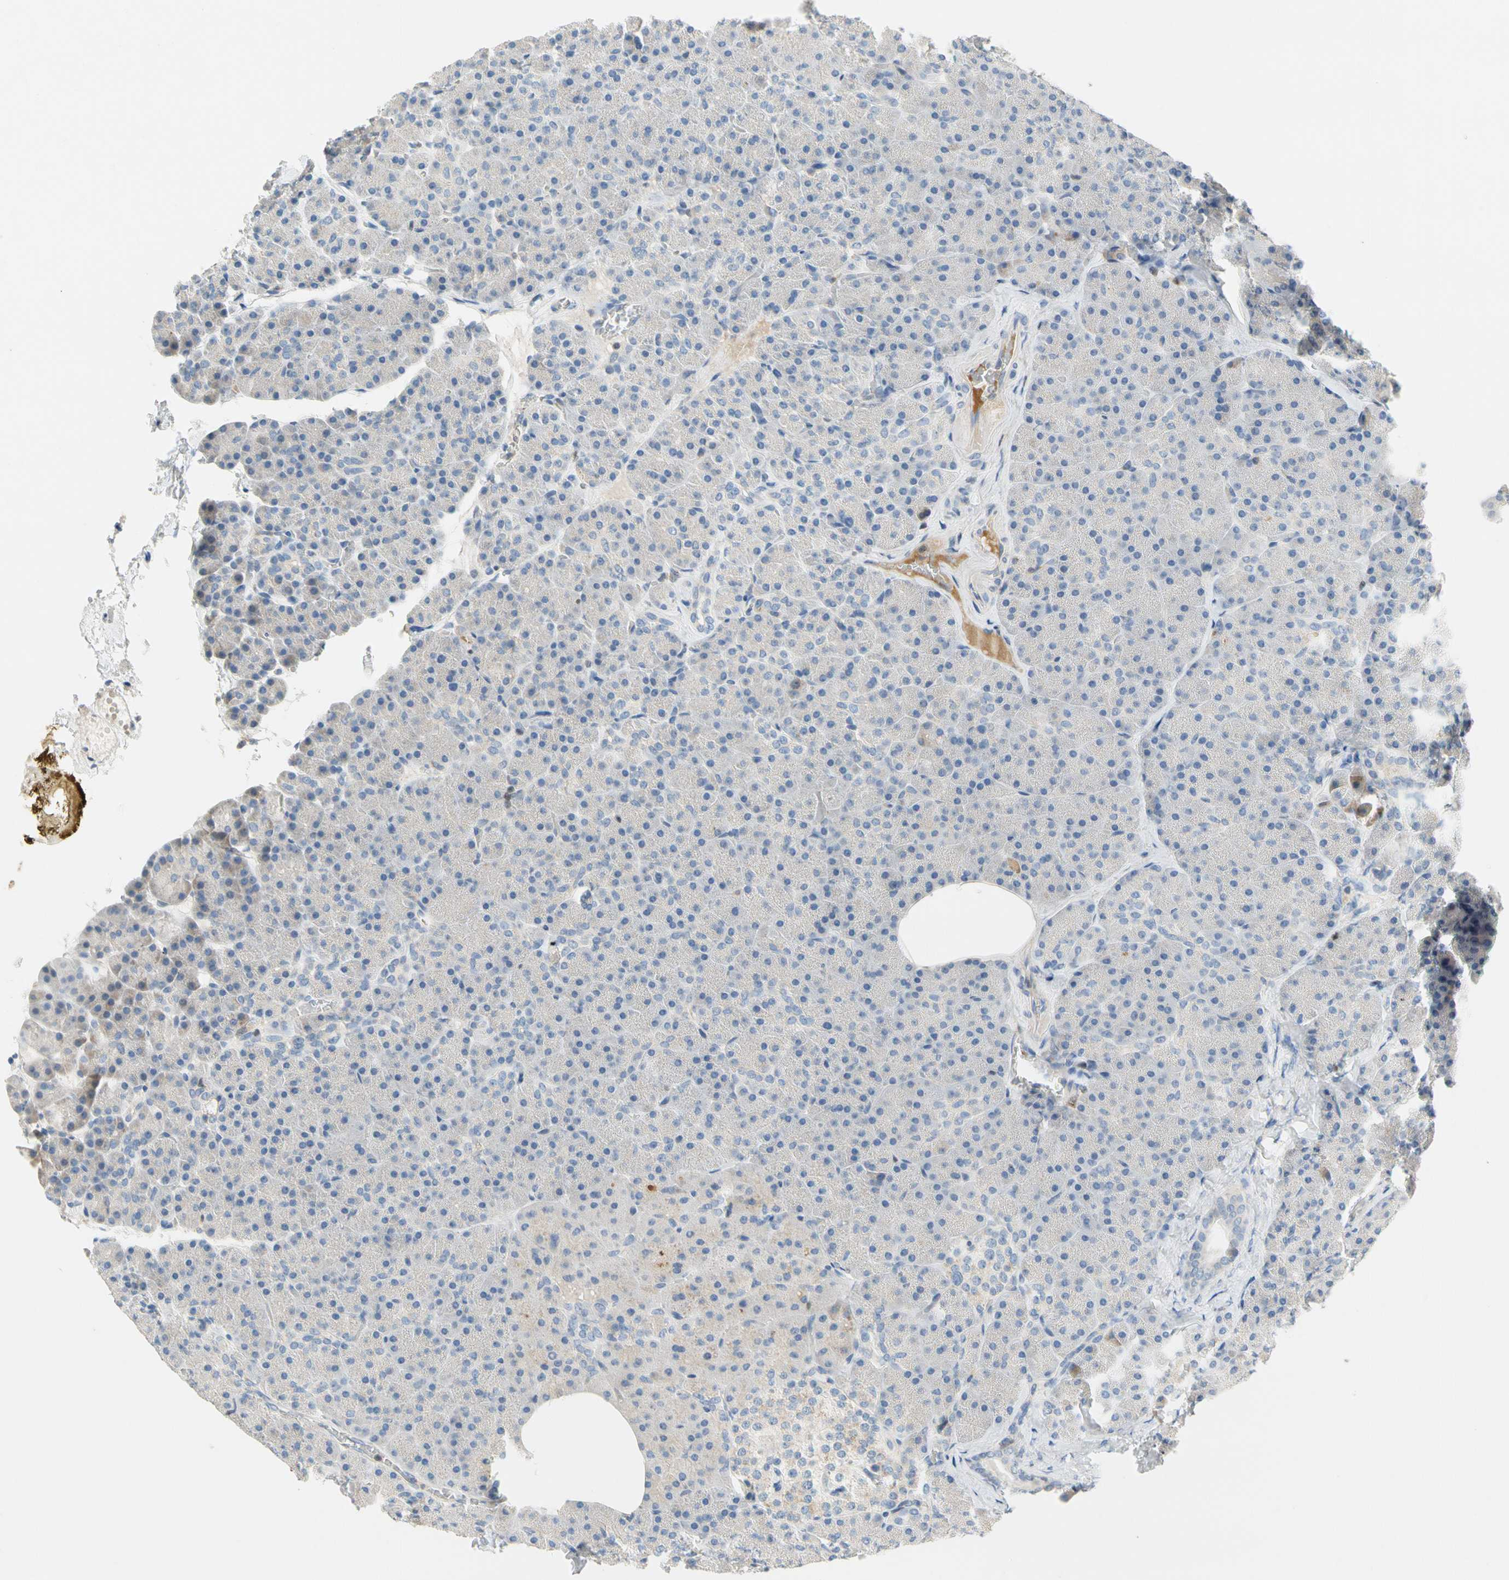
{"staining": {"intensity": "negative", "quantity": "none", "location": "none"}, "tissue": "pancreas", "cell_type": "Exocrine glandular cells", "image_type": "normal", "snomed": [{"axis": "morphology", "description": "Normal tissue, NOS"}, {"axis": "topography", "description": "Pancreas"}], "caption": "Immunohistochemistry image of normal pancreas: pancreas stained with DAB (3,3'-diaminobenzidine) displays no significant protein expression in exocrine glandular cells.", "gene": "SP140", "patient": {"sex": "female", "age": 35}}